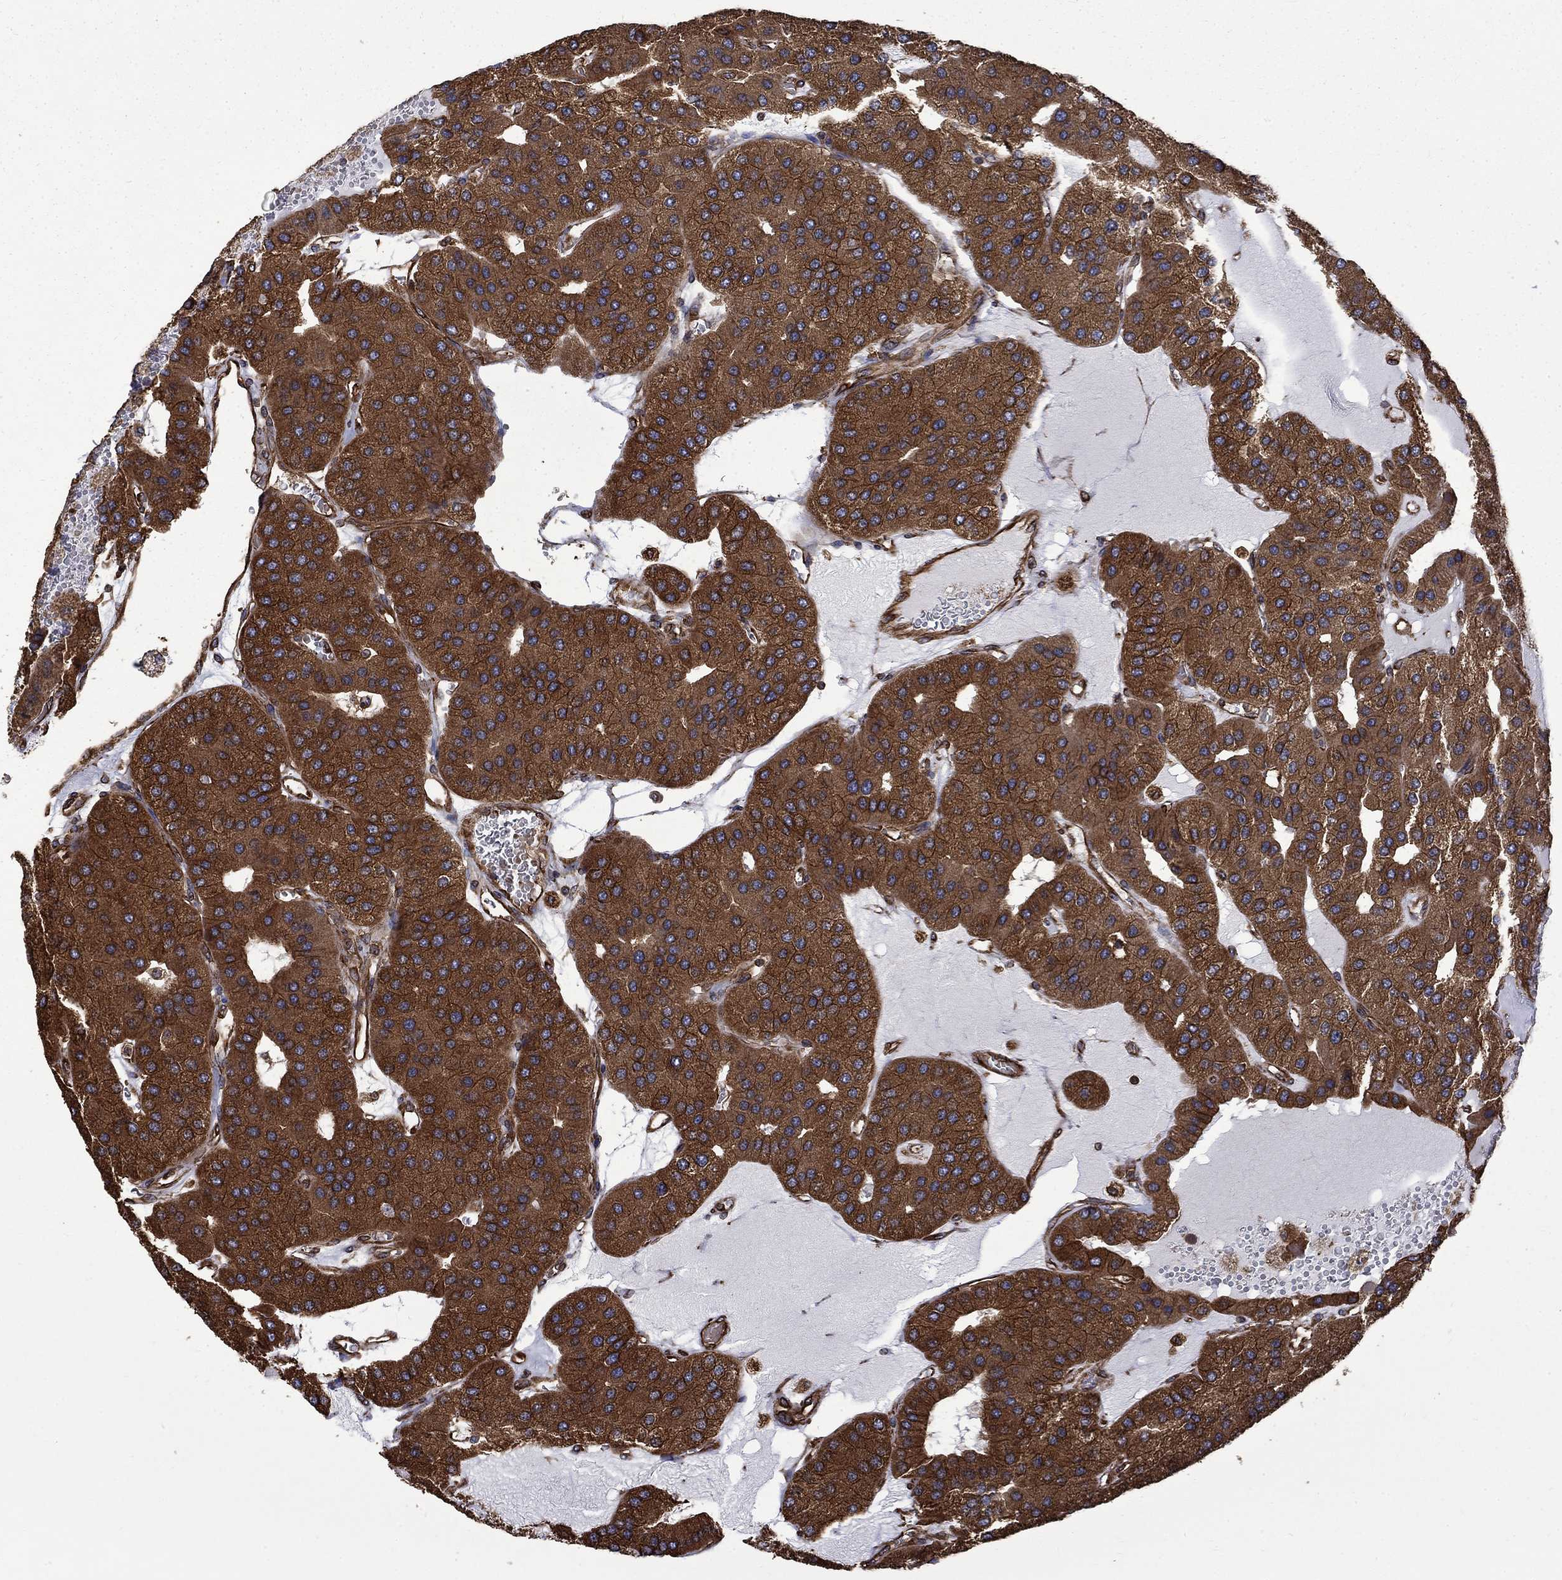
{"staining": {"intensity": "strong", "quantity": ">75%", "location": "cytoplasmic/membranous"}, "tissue": "parathyroid gland", "cell_type": "Glandular cells", "image_type": "normal", "snomed": [{"axis": "morphology", "description": "Normal tissue, NOS"}, {"axis": "morphology", "description": "Adenoma, NOS"}, {"axis": "topography", "description": "Parathyroid gland"}], "caption": "IHC of normal parathyroid gland displays high levels of strong cytoplasmic/membranous staining in approximately >75% of glandular cells. Nuclei are stained in blue.", "gene": "CUTC", "patient": {"sex": "female", "age": 86}}